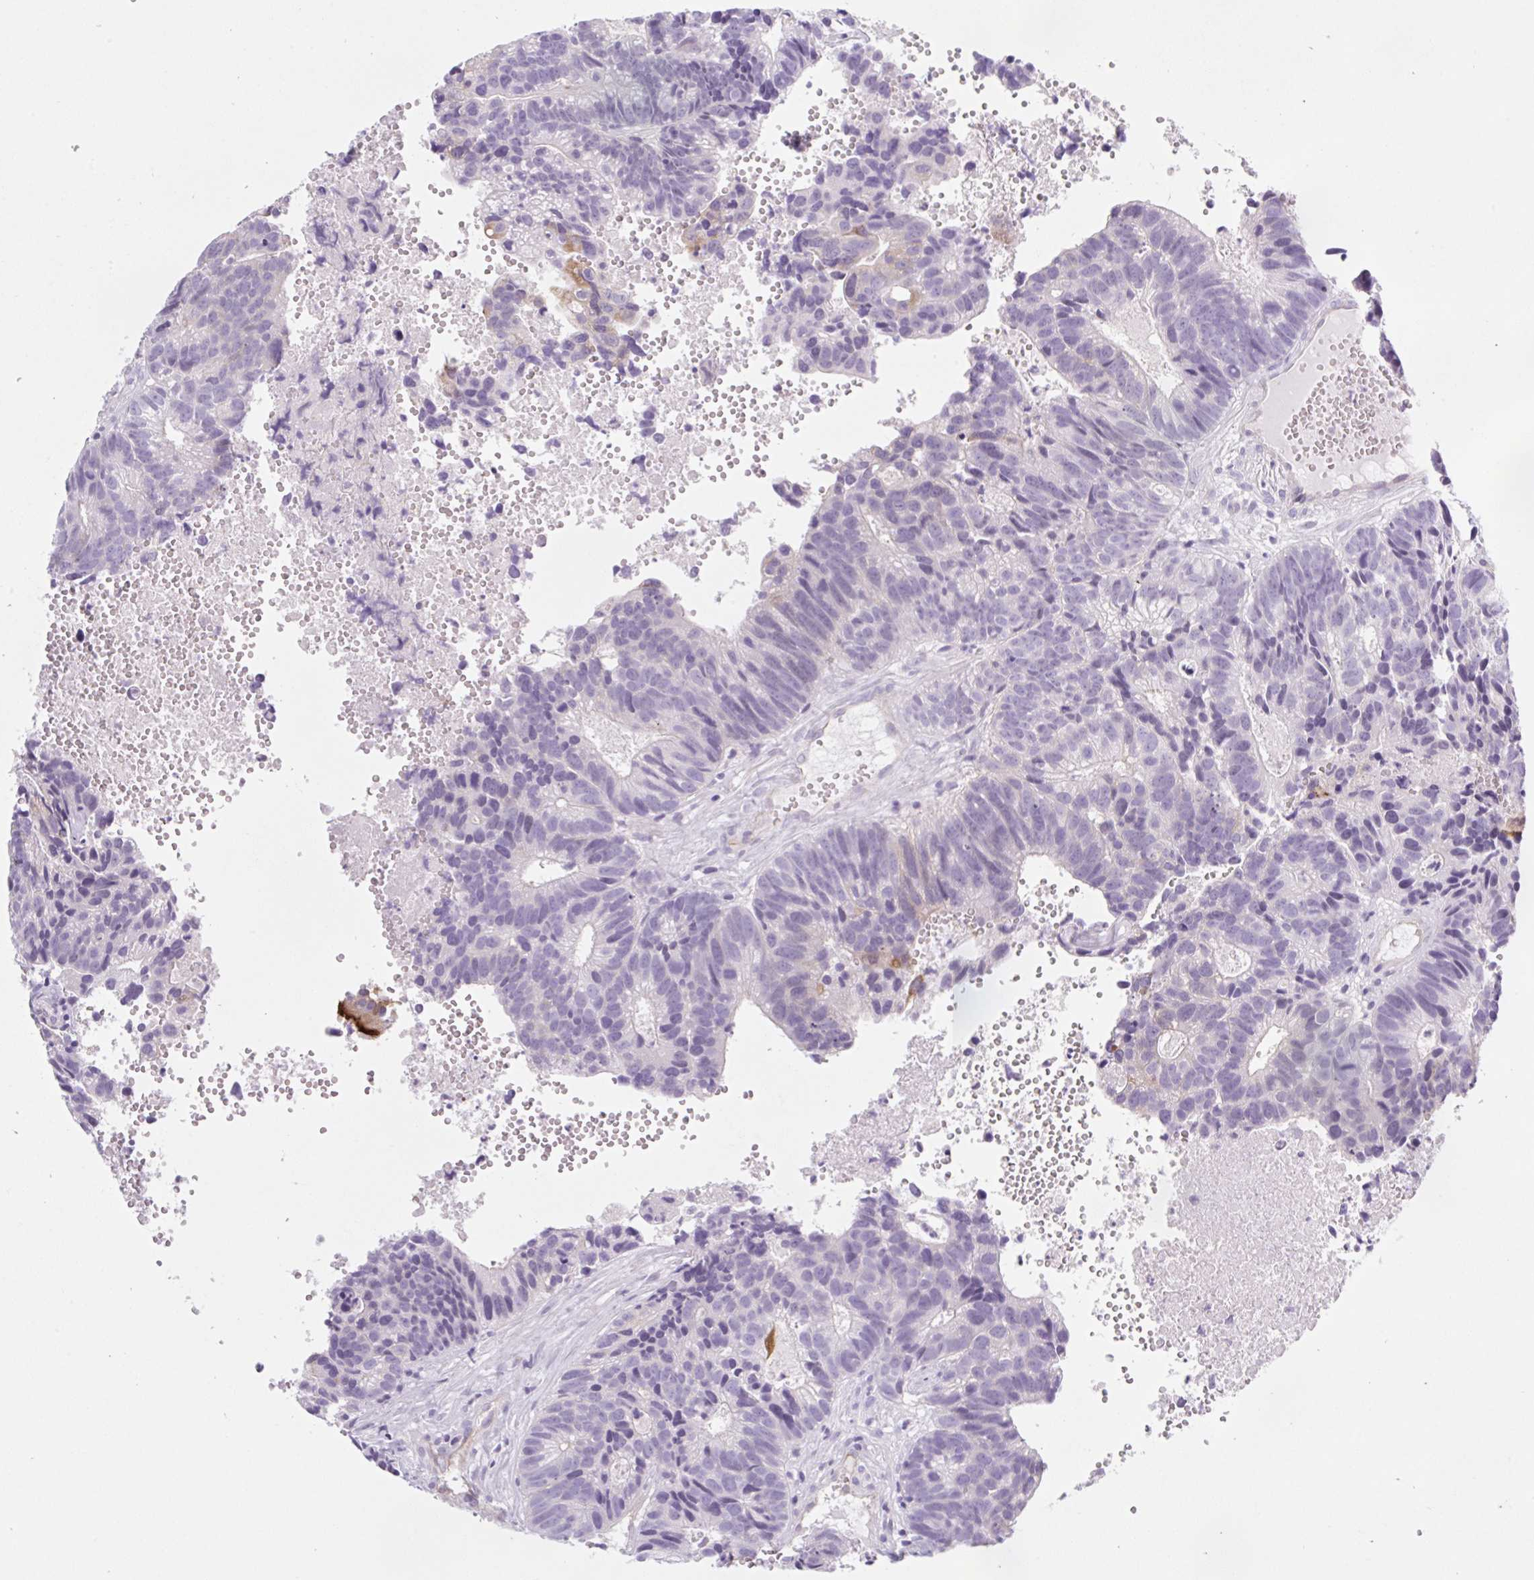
{"staining": {"intensity": "moderate", "quantity": "<25%", "location": "cytoplasmic/membranous"}, "tissue": "head and neck cancer", "cell_type": "Tumor cells", "image_type": "cancer", "snomed": [{"axis": "morphology", "description": "Adenocarcinoma, NOS"}, {"axis": "topography", "description": "Head-Neck"}], "caption": "IHC (DAB) staining of human head and neck cancer demonstrates moderate cytoplasmic/membranous protein positivity in about <25% of tumor cells. The staining was performed using DAB (3,3'-diaminobenzidine), with brown indicating positive protein expression. Nuclei are stained blue with hematoxylin.", "gene": "BCAS1", "patient": {"sex": "male", "age": 62}}